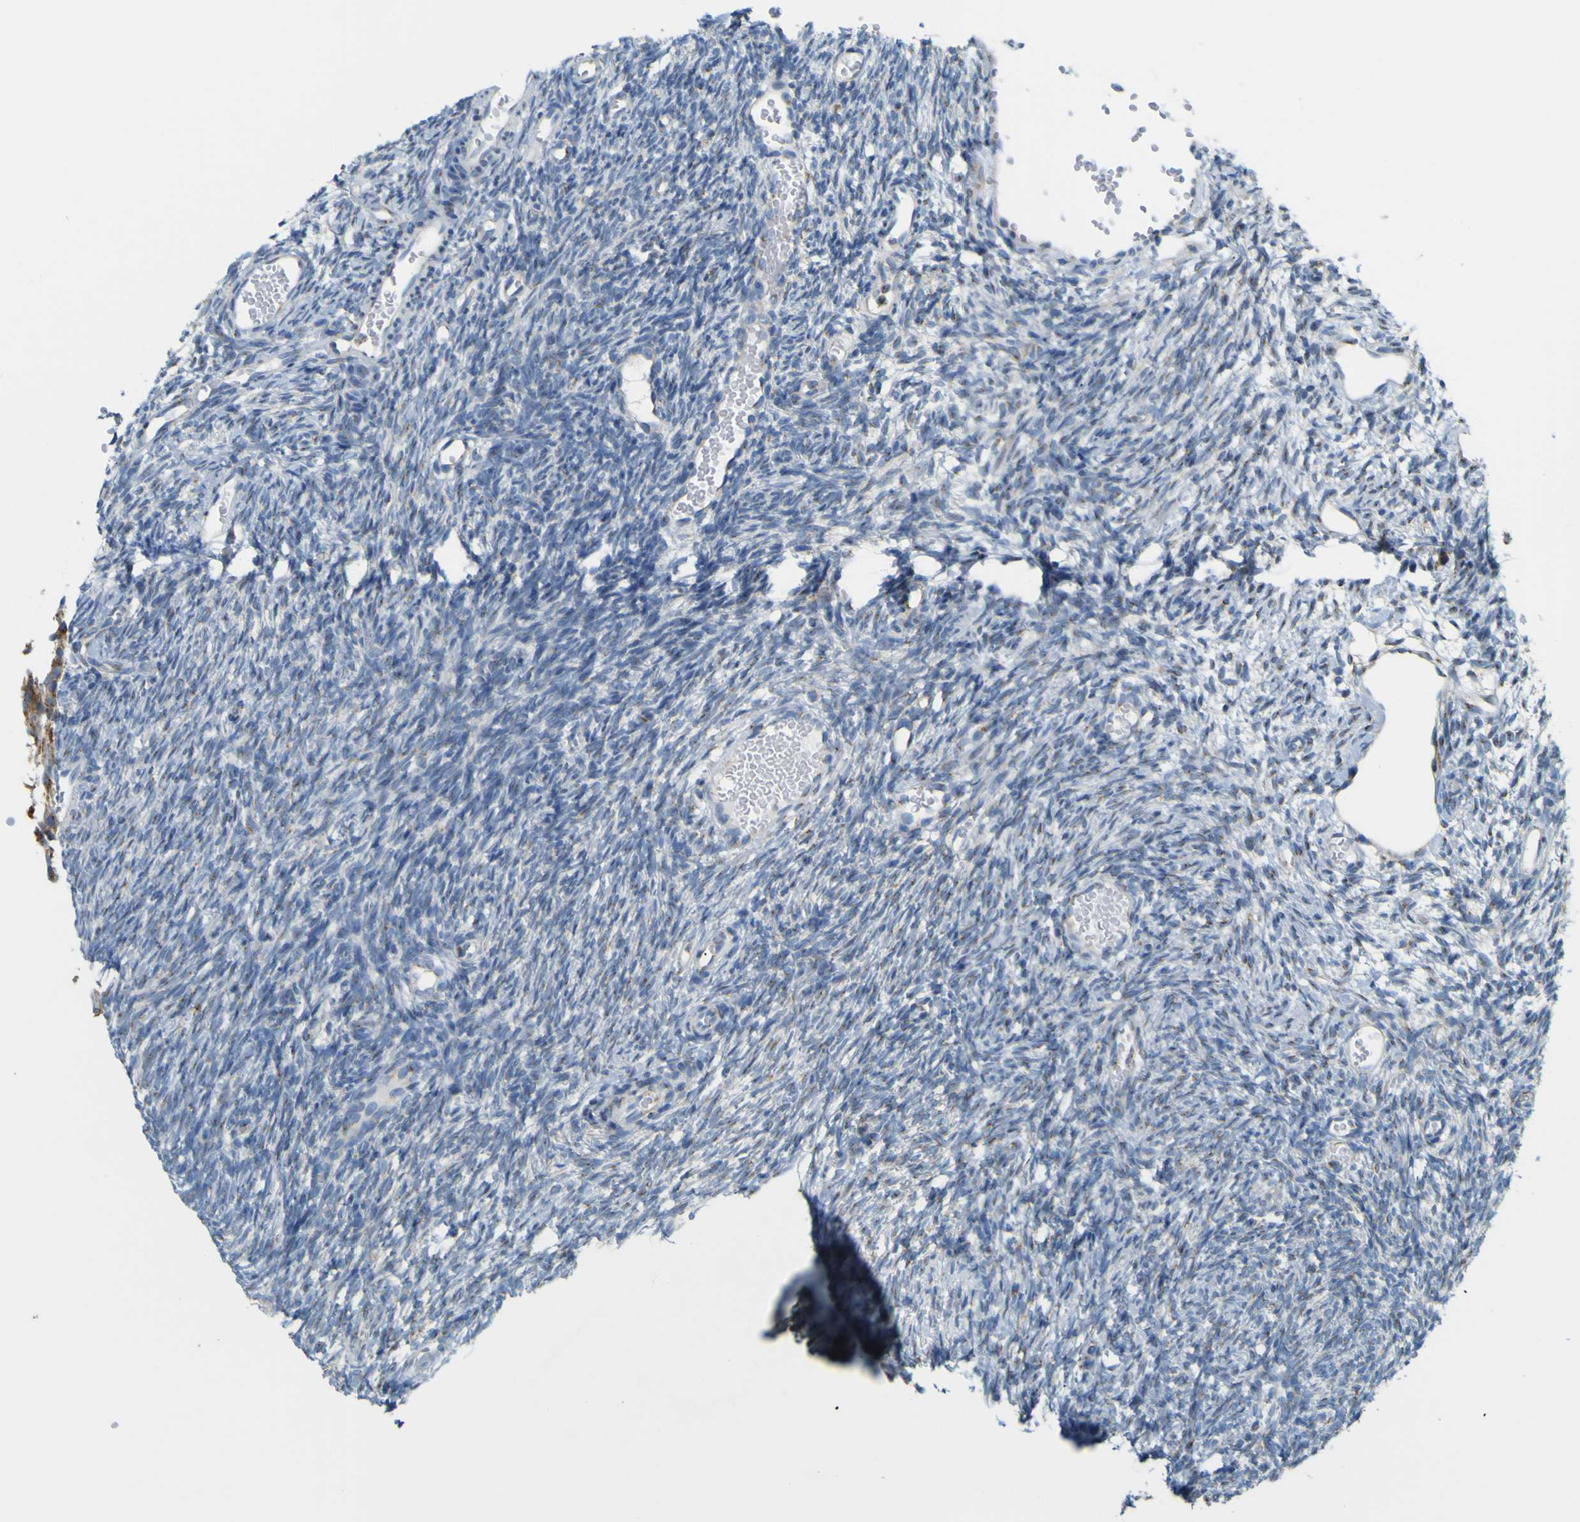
{"staining": {"intensity": "negative", "quantity": "none", "location": "none"}, "tissue": "ovary", "cell_type": "Ovarian stroma cells", "image_type": "normal", "snomed": [{"axis": "morphology", "description": "Normal tissue, NOS"}, {"axis": "topography", "description": "Ovary"}], "caption": "Image shows no significant protein expression in ovarian stroma cells of benign ovary.", "gene": "IGF2R", "patient": {"sex": "female", "age": 35}}